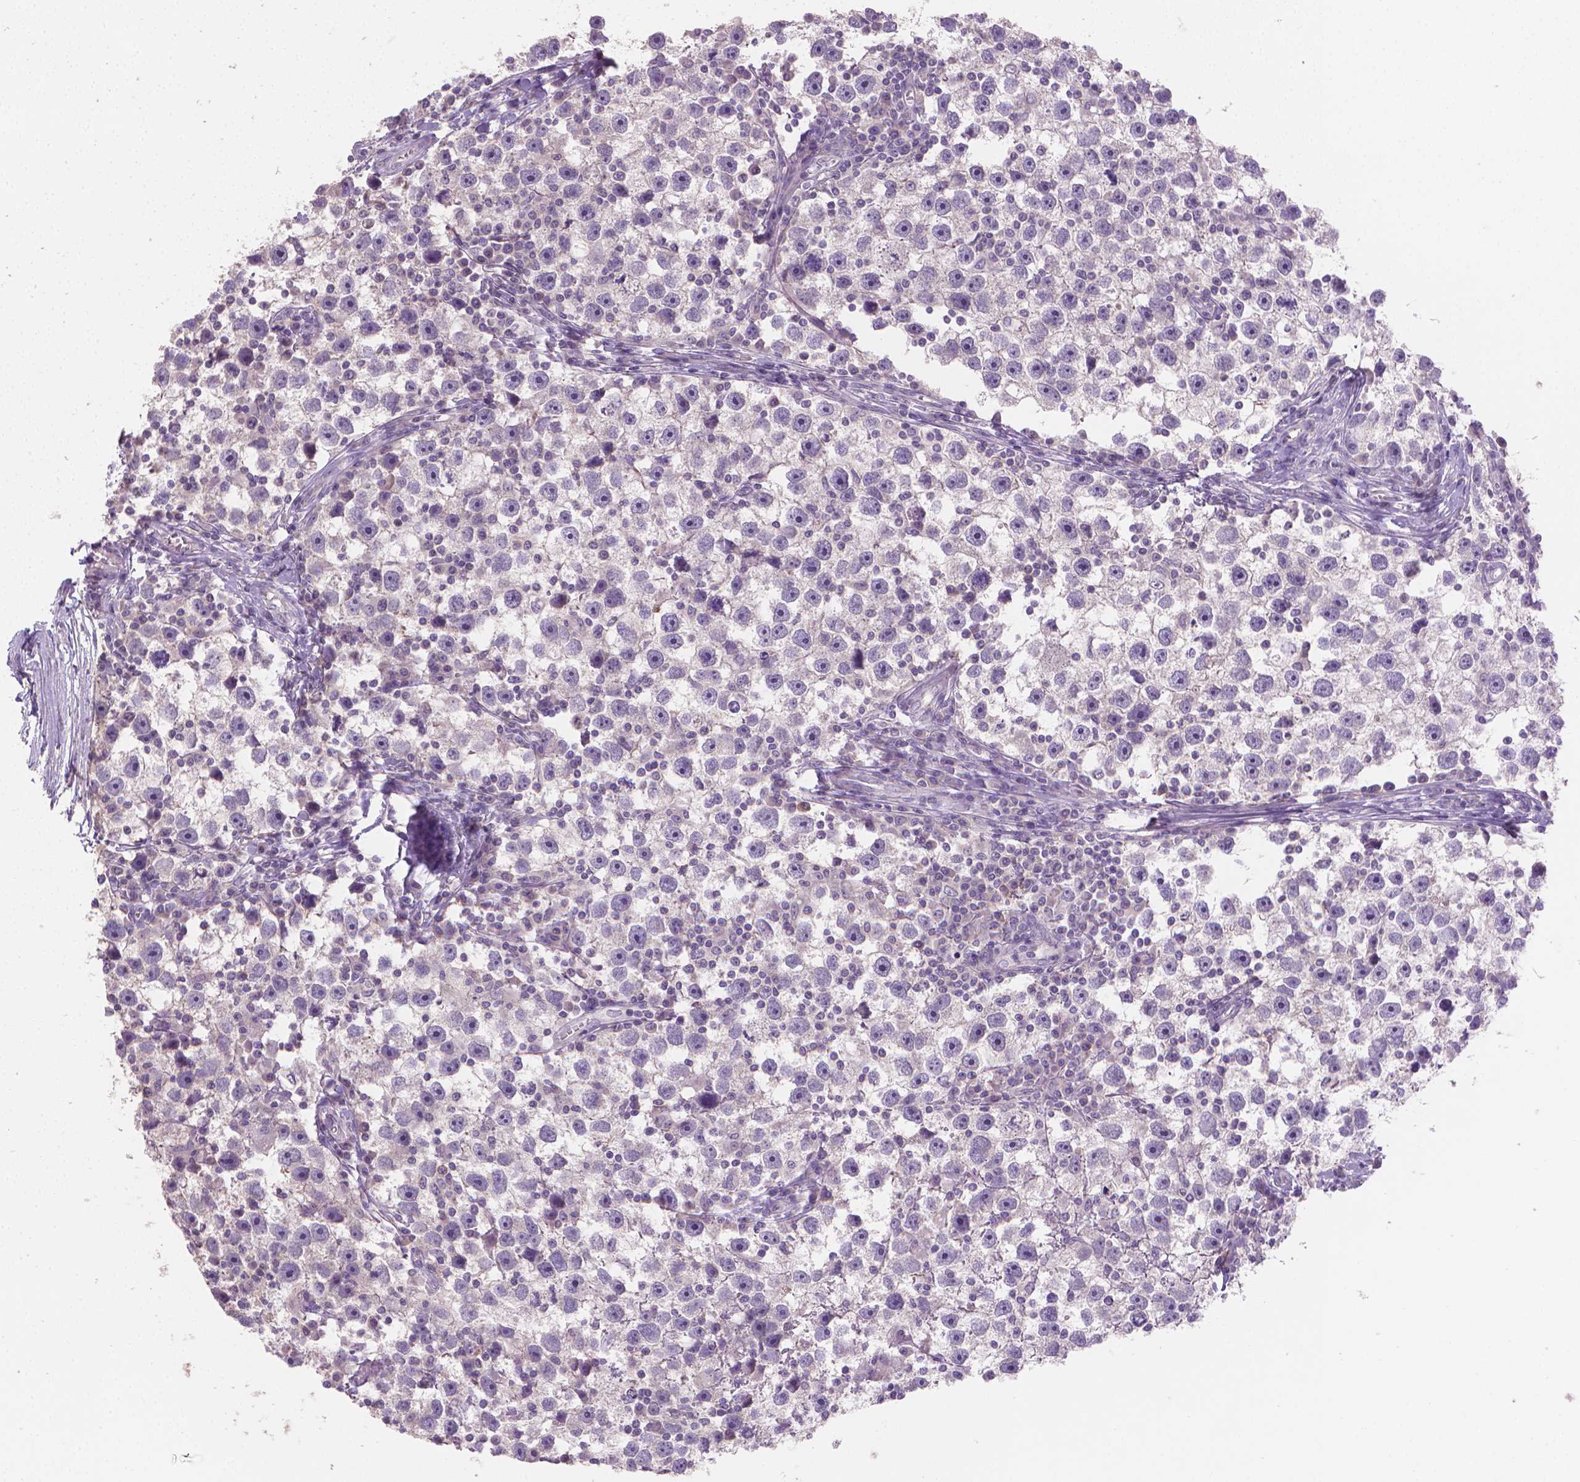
{"staining": {"intensity": "negative", "quantity": "none", "location": "none"}, "tissue": "testis cancer", "cell_type": "Tumor cells", "image_type": "cancer", "snomed": [{"axis": "morphology", "description": "Seminoma, NOS"}, {"axis": "topography", "description": "Testis"}], "caption": "Image shows no protein expression in tumor cells of testis cancer (seminoma) tissue.", "gene": "CATIP", "patient": {"sex": "male", "age": 30}}